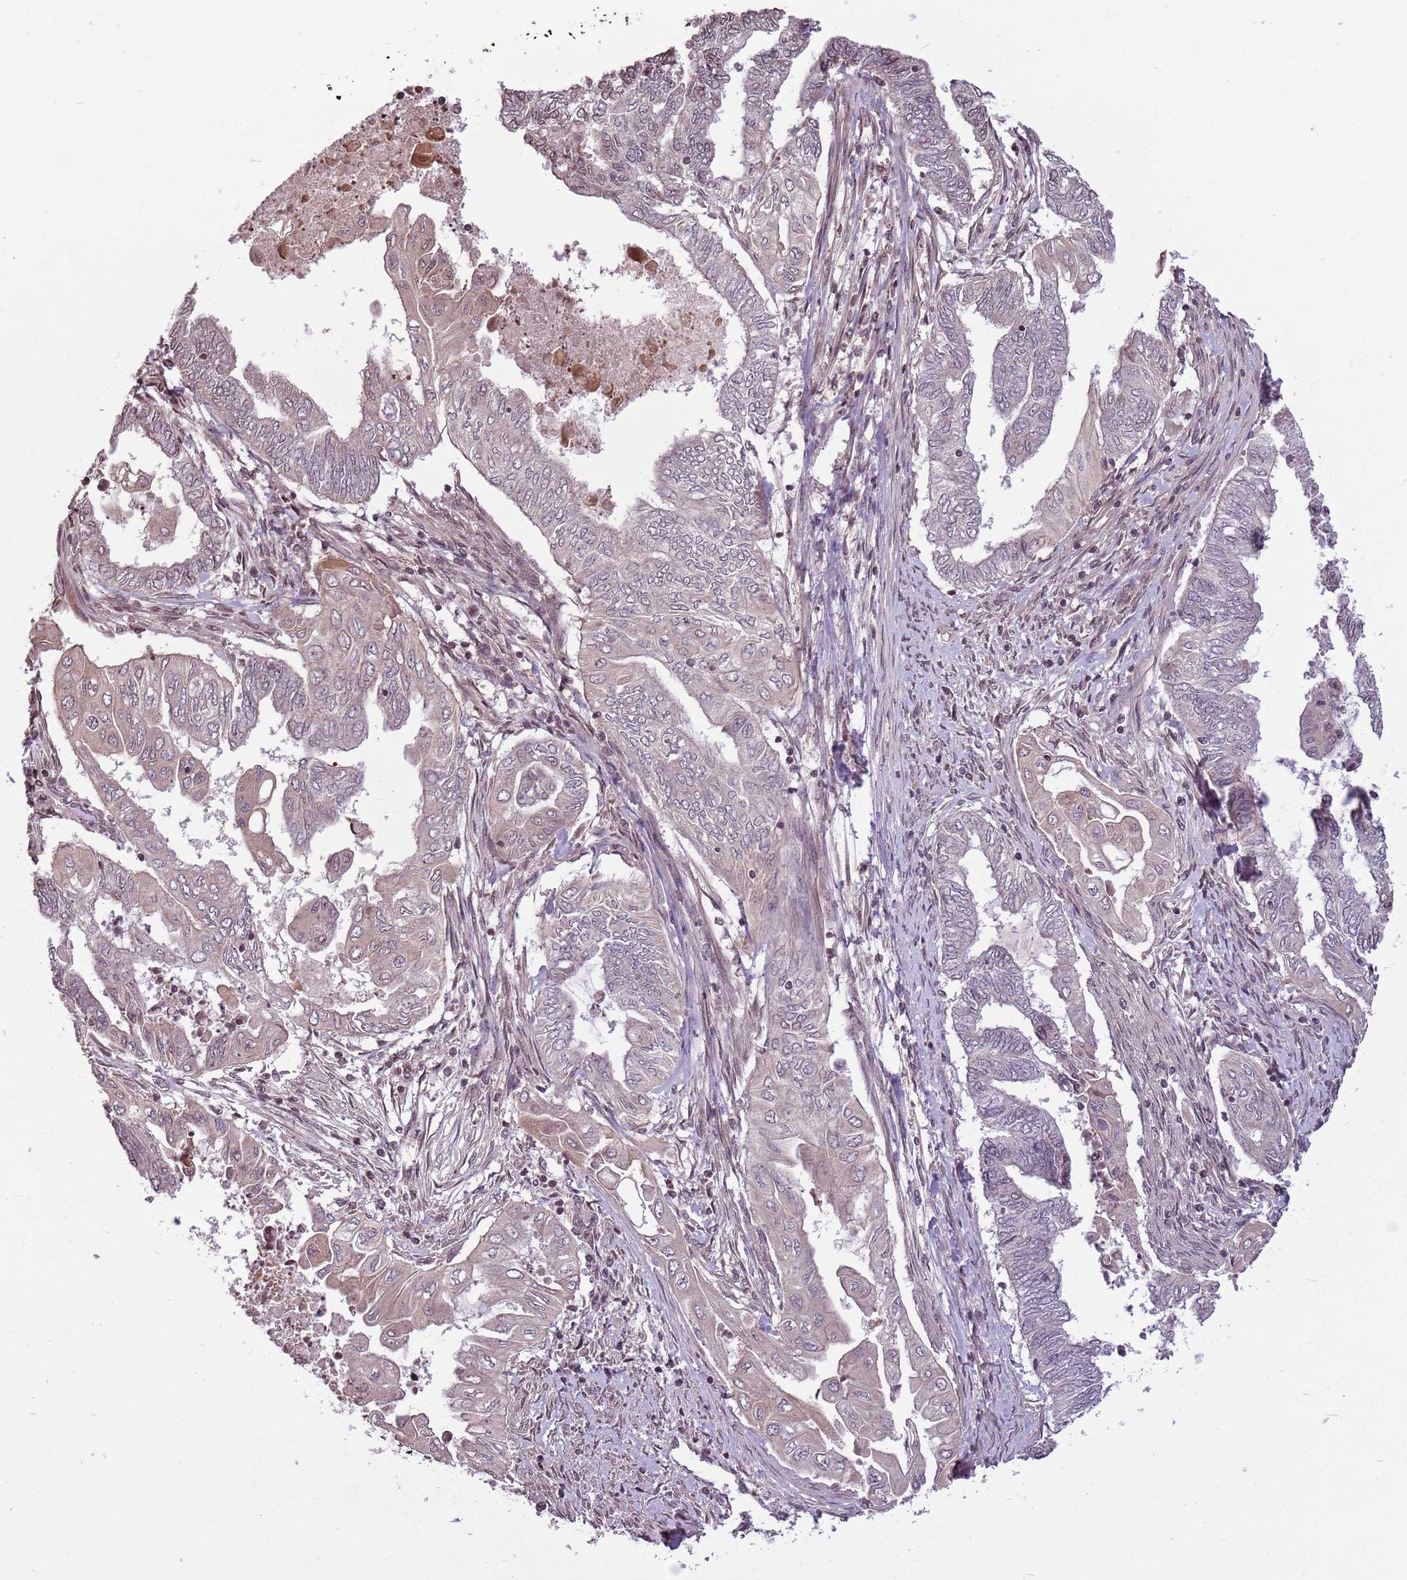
{"staining": {"intensity": "weak", "quantity": "25%-75%", "location": "cytoplasmic/membranous"}, "tissue": "endometrial cancer", "cell_type": "Tumor cells", "image_type": "cancer", "snomed": [{"axis": "morphology", "description": "Adenocarcinoma, NOS"}, {"axis": "topography", "description": "Uterus"}, {"axis": "topography", "description": "Endometrium"}], "caption": "Immunohistochemistry (IHC) histopathology image of endometrial cancer (adenocarcinoma) stained for a protein (brown), which displays low levels of weak cytoplasmic/membranous positivity in approximately 25%-75% of tumor cells.", "gene": "CAPN9", "patient": {"sex": "female", "age": 70}}